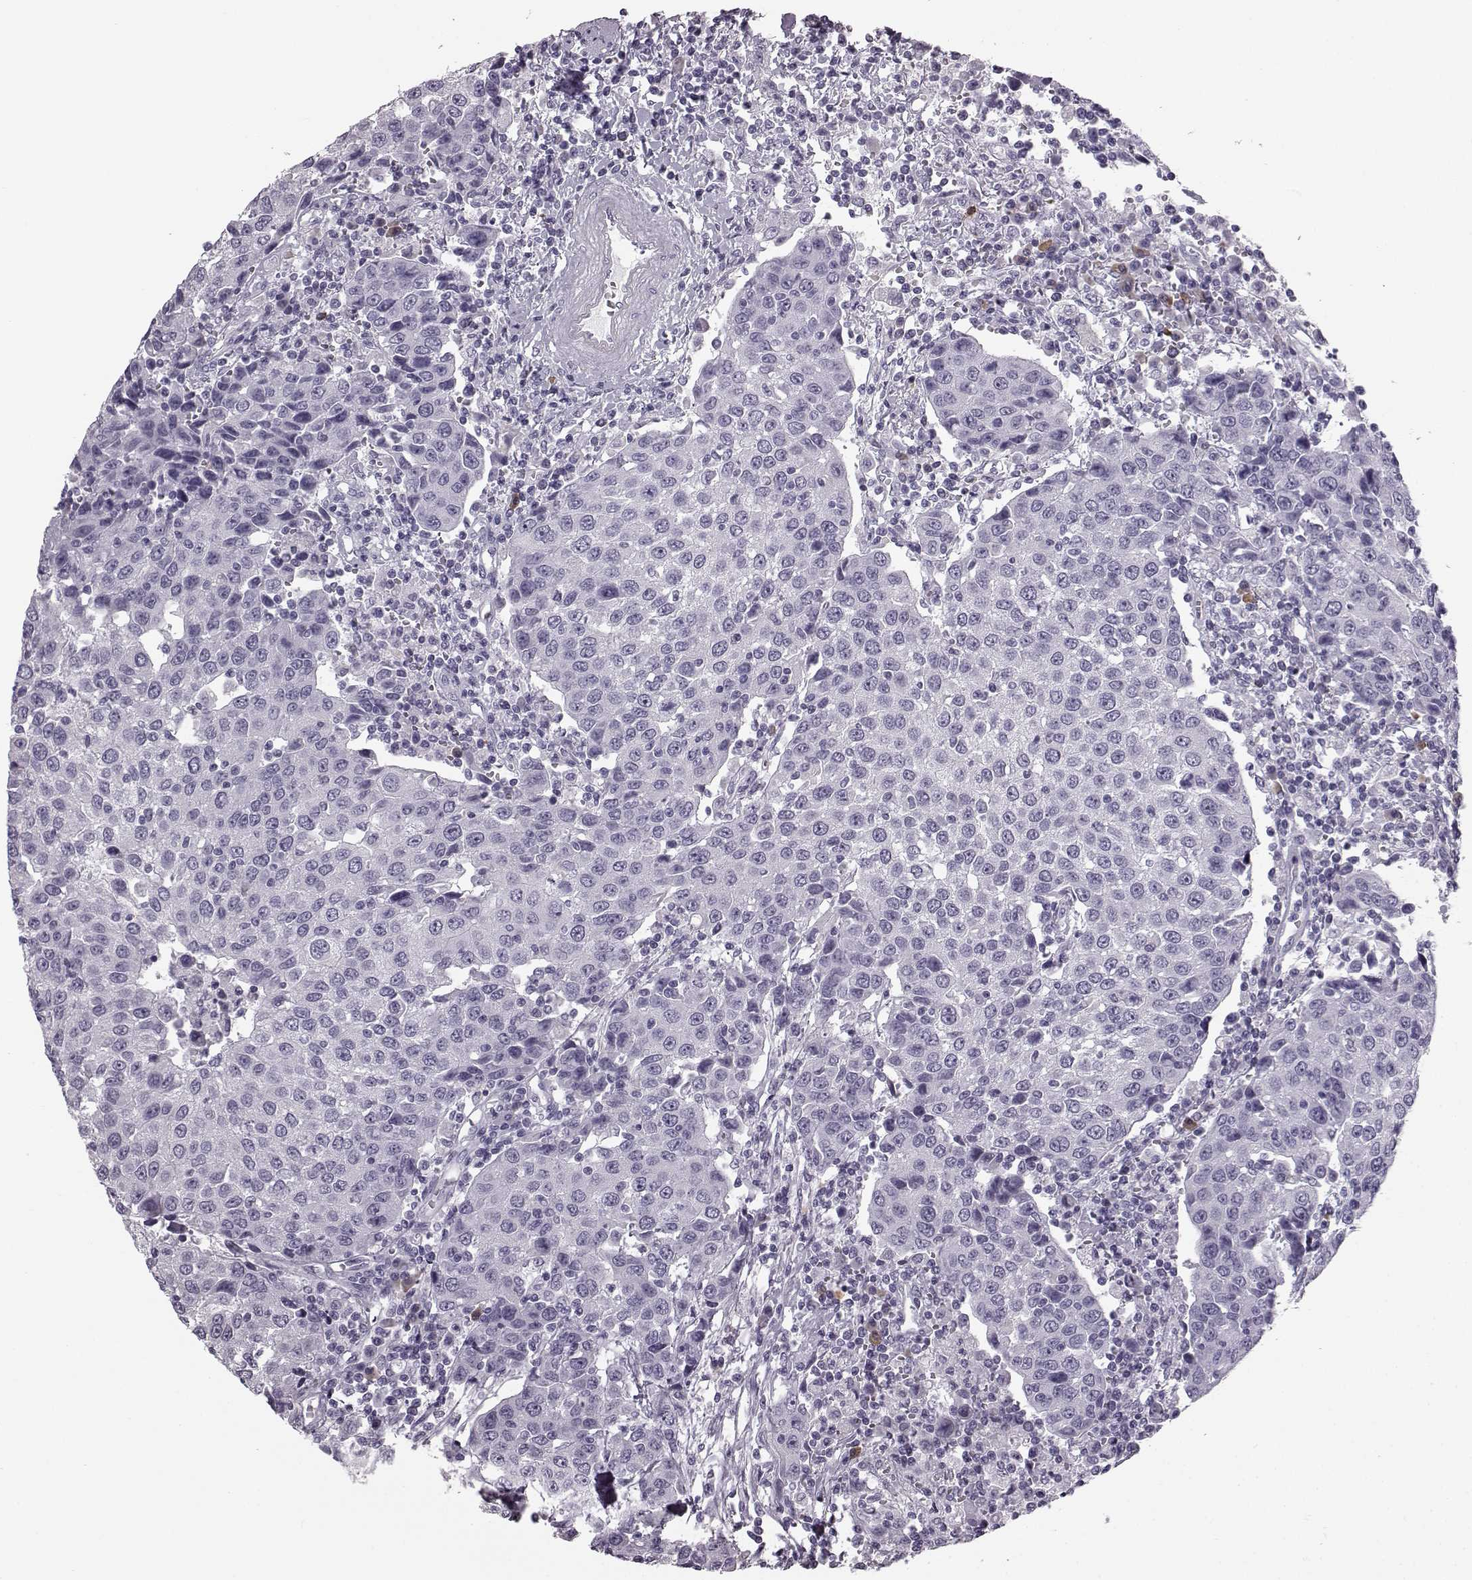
{"staining": {"intensity": "negative", "quantity": "none", "location": "none"}, "tissue": "urothelial cancer", "cell_type": "Tumor cells", "image_type": "cancer", "snomed": [{"axis": "morphology", "description": "Urothelial carcinoma, High grade"}, {"axis": "topography", "description": "Urinary bladder"}], "caption": "Immunohistochemistry (IHC) micrograph of neoplastic tissue: human urothelial carcinoma (high-grade) stained with DAB (3,3'-diaminobenzidine) demonstrates no significant protein expression in tumor cells. Nuclei are stained in blue.", "gene": "JSRP1", "patient": {"sex": "female", "age": 85}}